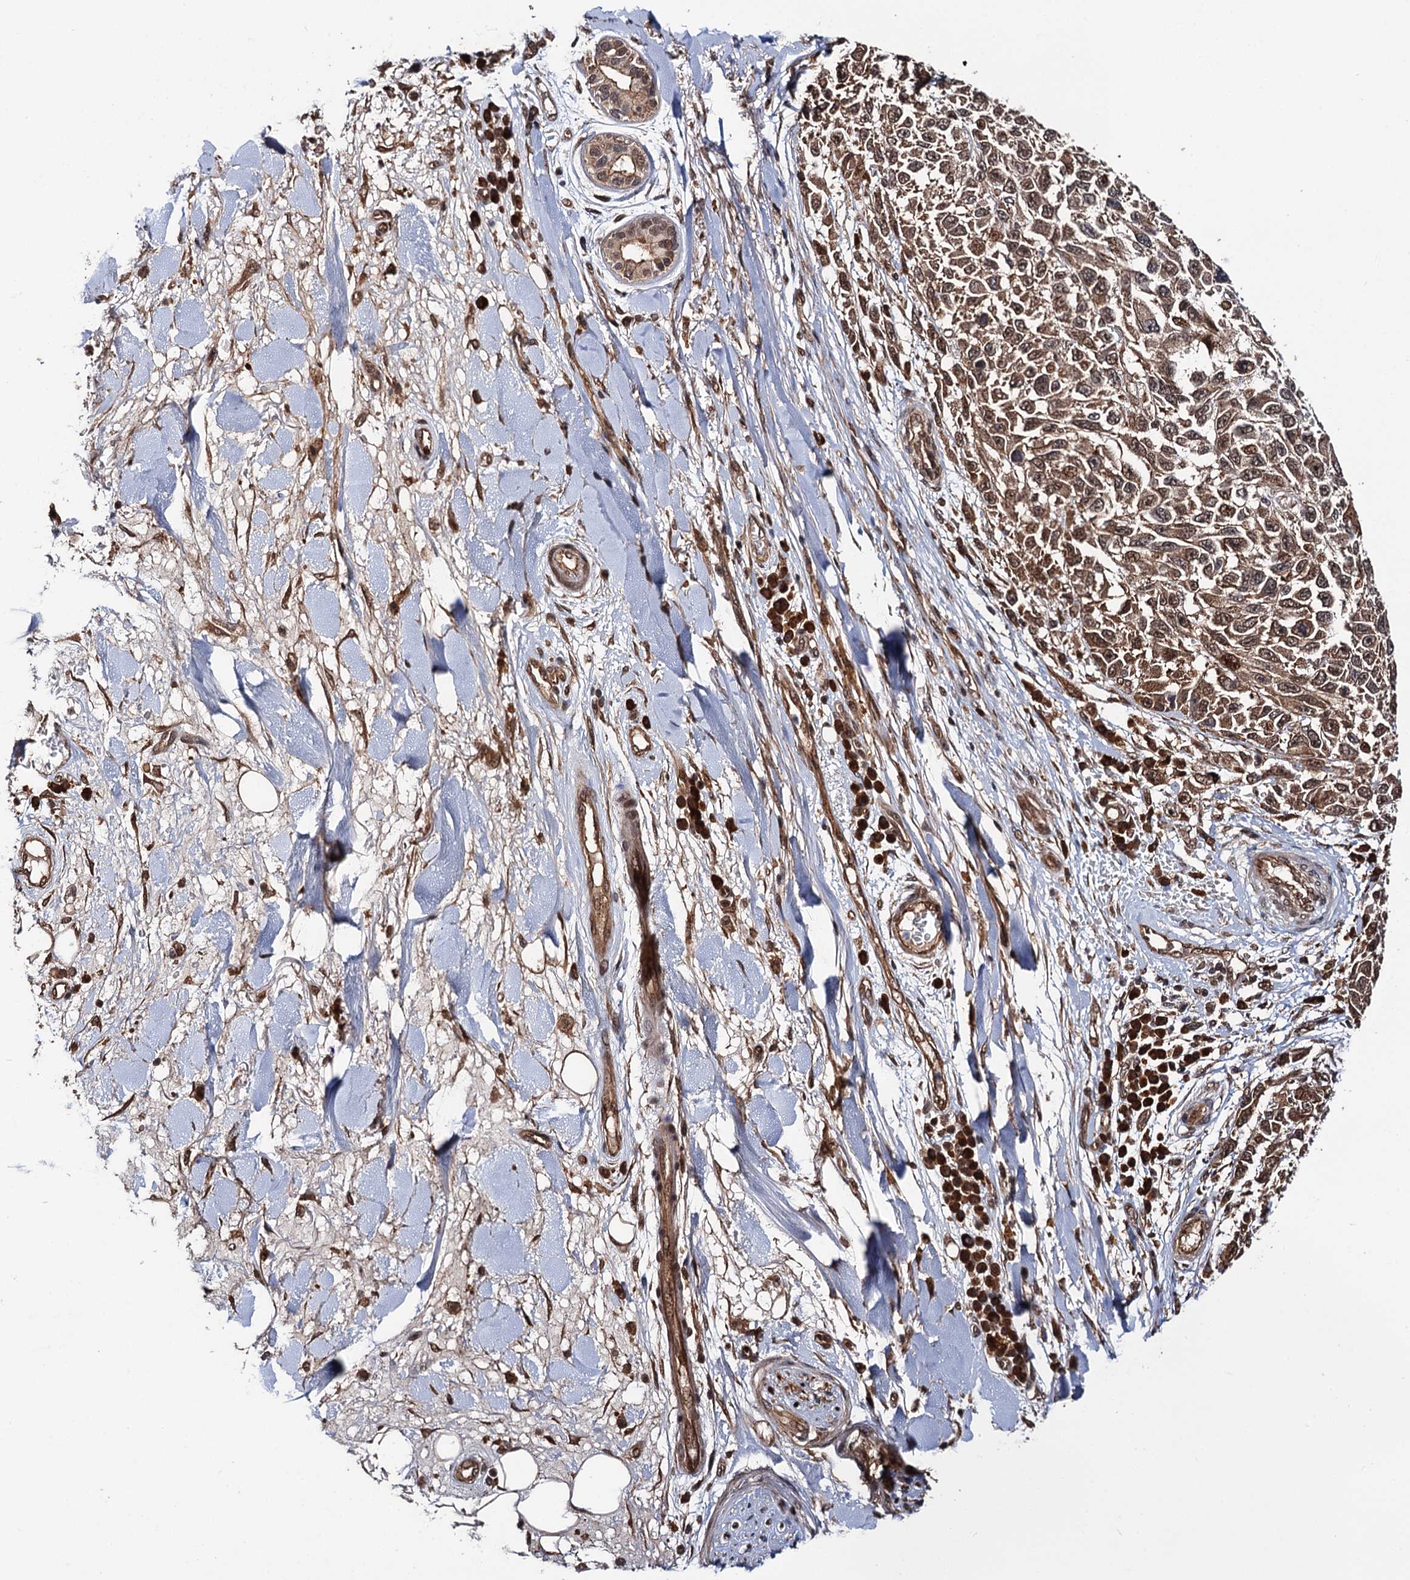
{"staining": {"intensity": "moderate", "quantity": ">75%", "location": "cytoplasmic/membranous,nuclear"}, "tissue": "melanoma", "cell_type": "Tumor cells", "image_type": "cancer", "snomed": [{"axis": "morphology", "description": "Normal tissue, NOS"}, {"axis": "morphology", "description": "Malignant melanoma, NOS"}, {"axis": "topography", "description": "Skin"}], "caption": "Immunohistochemical staining of human malignant melanoma reveals moderate cytoplasmic/membranous and nuclear protein staining in about >75% of tumor cells.", "gene": "CDC23", "patient": {"sex": "female", "age": 96}}